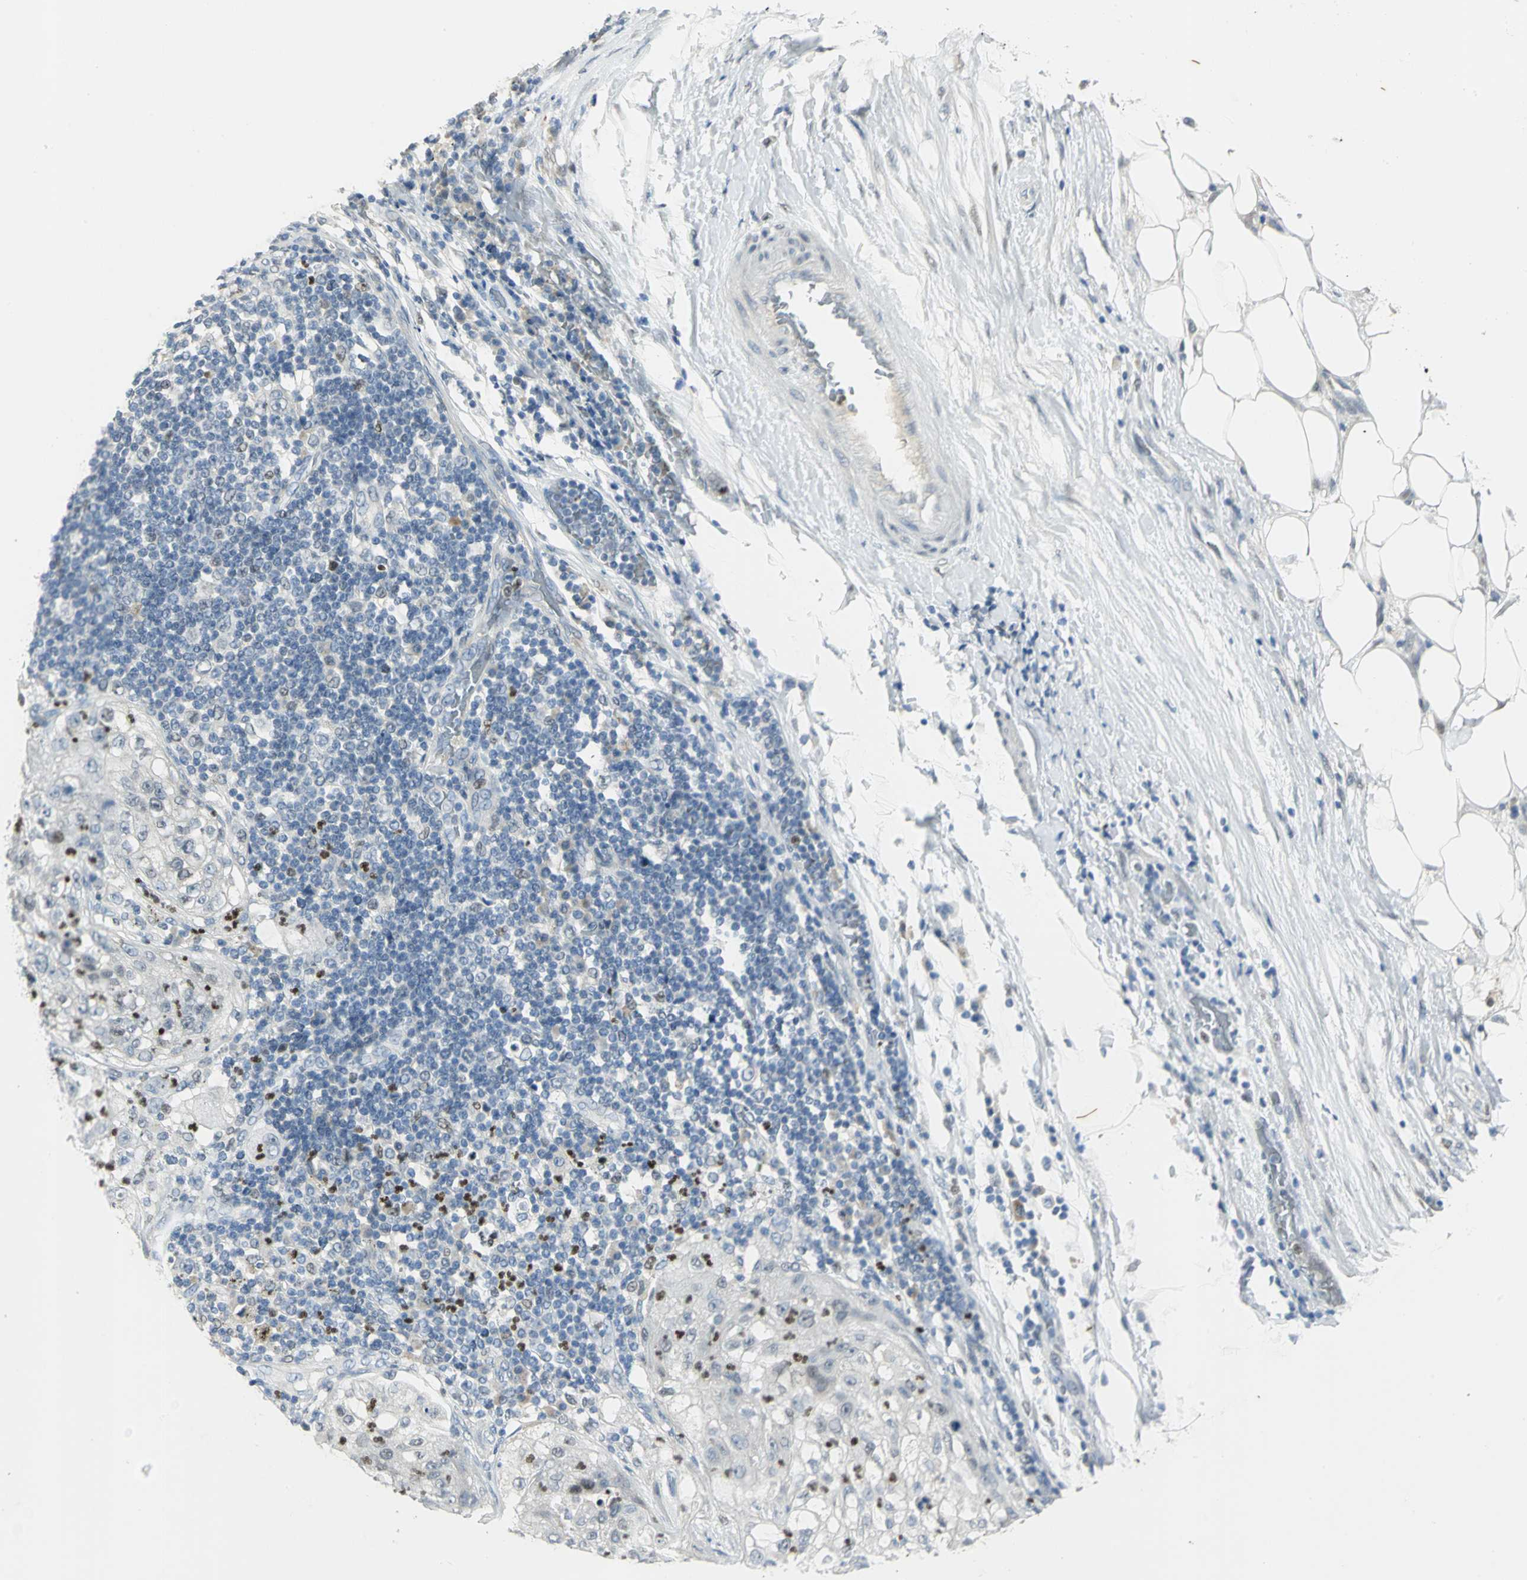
{"staining": {"intensity": "negative", "quantity": "none", "location": "none"}, "tissue": "lung cancer", "cell_type": "Tumor cells", "image_type": "cancer", "snomed": [{"axis": "morphology", "description": "Inflammation, NOS"}, {"axis": "morphology", "description": "Squamous cell carcinoma, NOS"}, {"axis": "topography", "description": "Lymph node"}, {"axis": "topography", "description": "Soft tissue"}, {"axis": "topography", "description": "Lung"}], "caption": "Tumor cells show no significant protein staining in lung cancer (squamous cell carcinoma). (IHC, brightfield microscopy, high magnification).", "gene": "BCL6", "patient": {"sex": "male", "age": 66}}